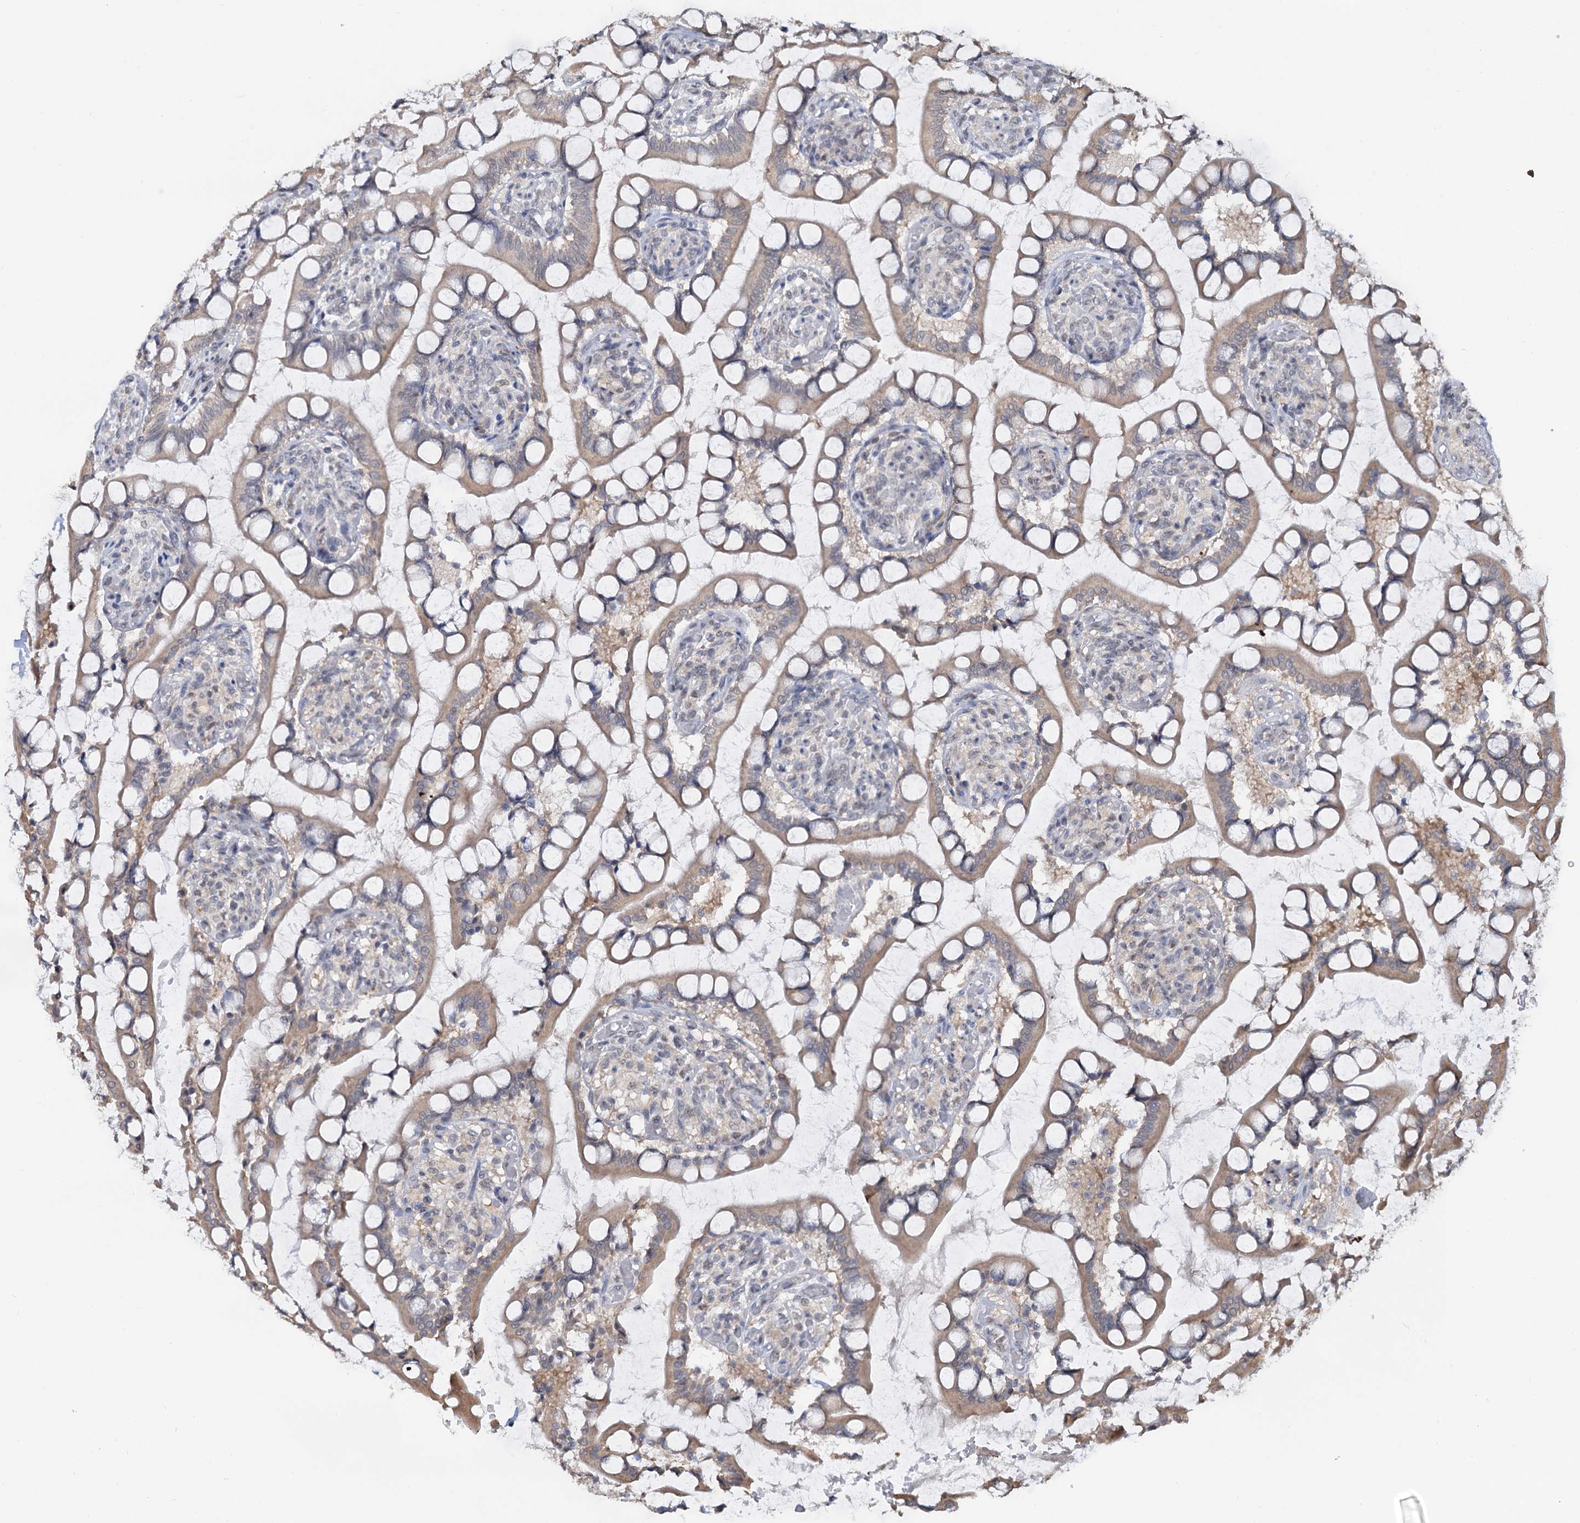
{"staining": {"intensity": "weak", "quantity": ">75%", "location": "cytoplasmic/membranous,nuclear"}, "tissue": "small intestine", "cell_type": "Glandular cells", "image_type": "normal", "snomed": [{"axis": "morphology", "description": "Normal tissue, NOS"}, {"axis": "topography", "description": "Small intestine"}], "caption": "Immunohistochemical staining of normal small intestine exhibits weak cytoplasmic/membranous,nuclear protein expression in about >75% of glandular cells. Immunohistochemistry stains the protein of interest in brown and the nuclei are stained blue.", "gene": "NAT10", "patient": {"sex": "male", "age": 52}}